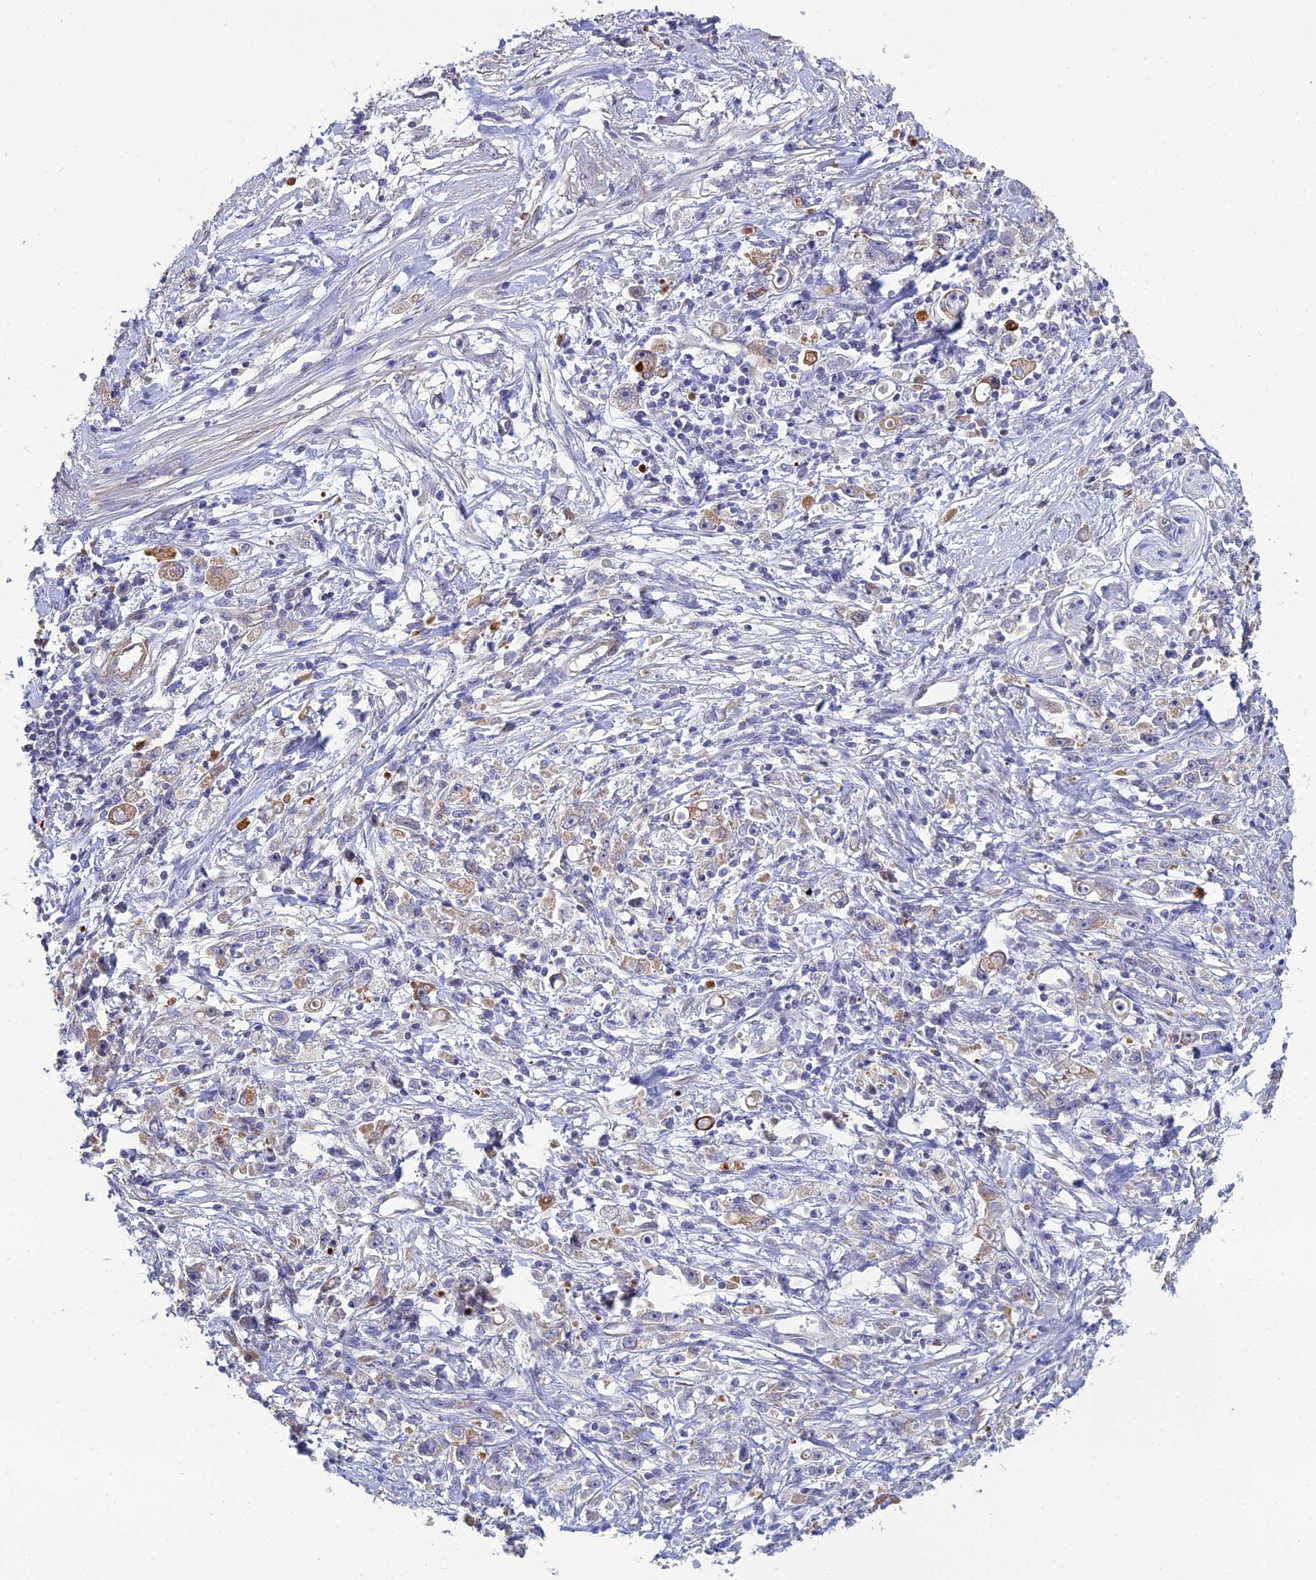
{"staining": {"intensity": "weak", "quantity": "<25%", "location": "cytoplasmic/membranous"}, "tissue": "stomach cancer", "cell_type": "Tumor cells", "image_type": "cancer", "snomed": [{"axis": "morphology", "description": "Adenocarcinoma, NOS"}, {"axis": "topography", "description": "Stomach"}], "caption": "Tumor cells are negative for protein expression in human adenocarcinoma (stomach). Brightfield microscopy of immunohistochemistry stained with DAB (brown) and hematoxylin (blue), captured at high magnification.", "gene": "LZTS2", "patient": {"sex": "female", "age": 59}}